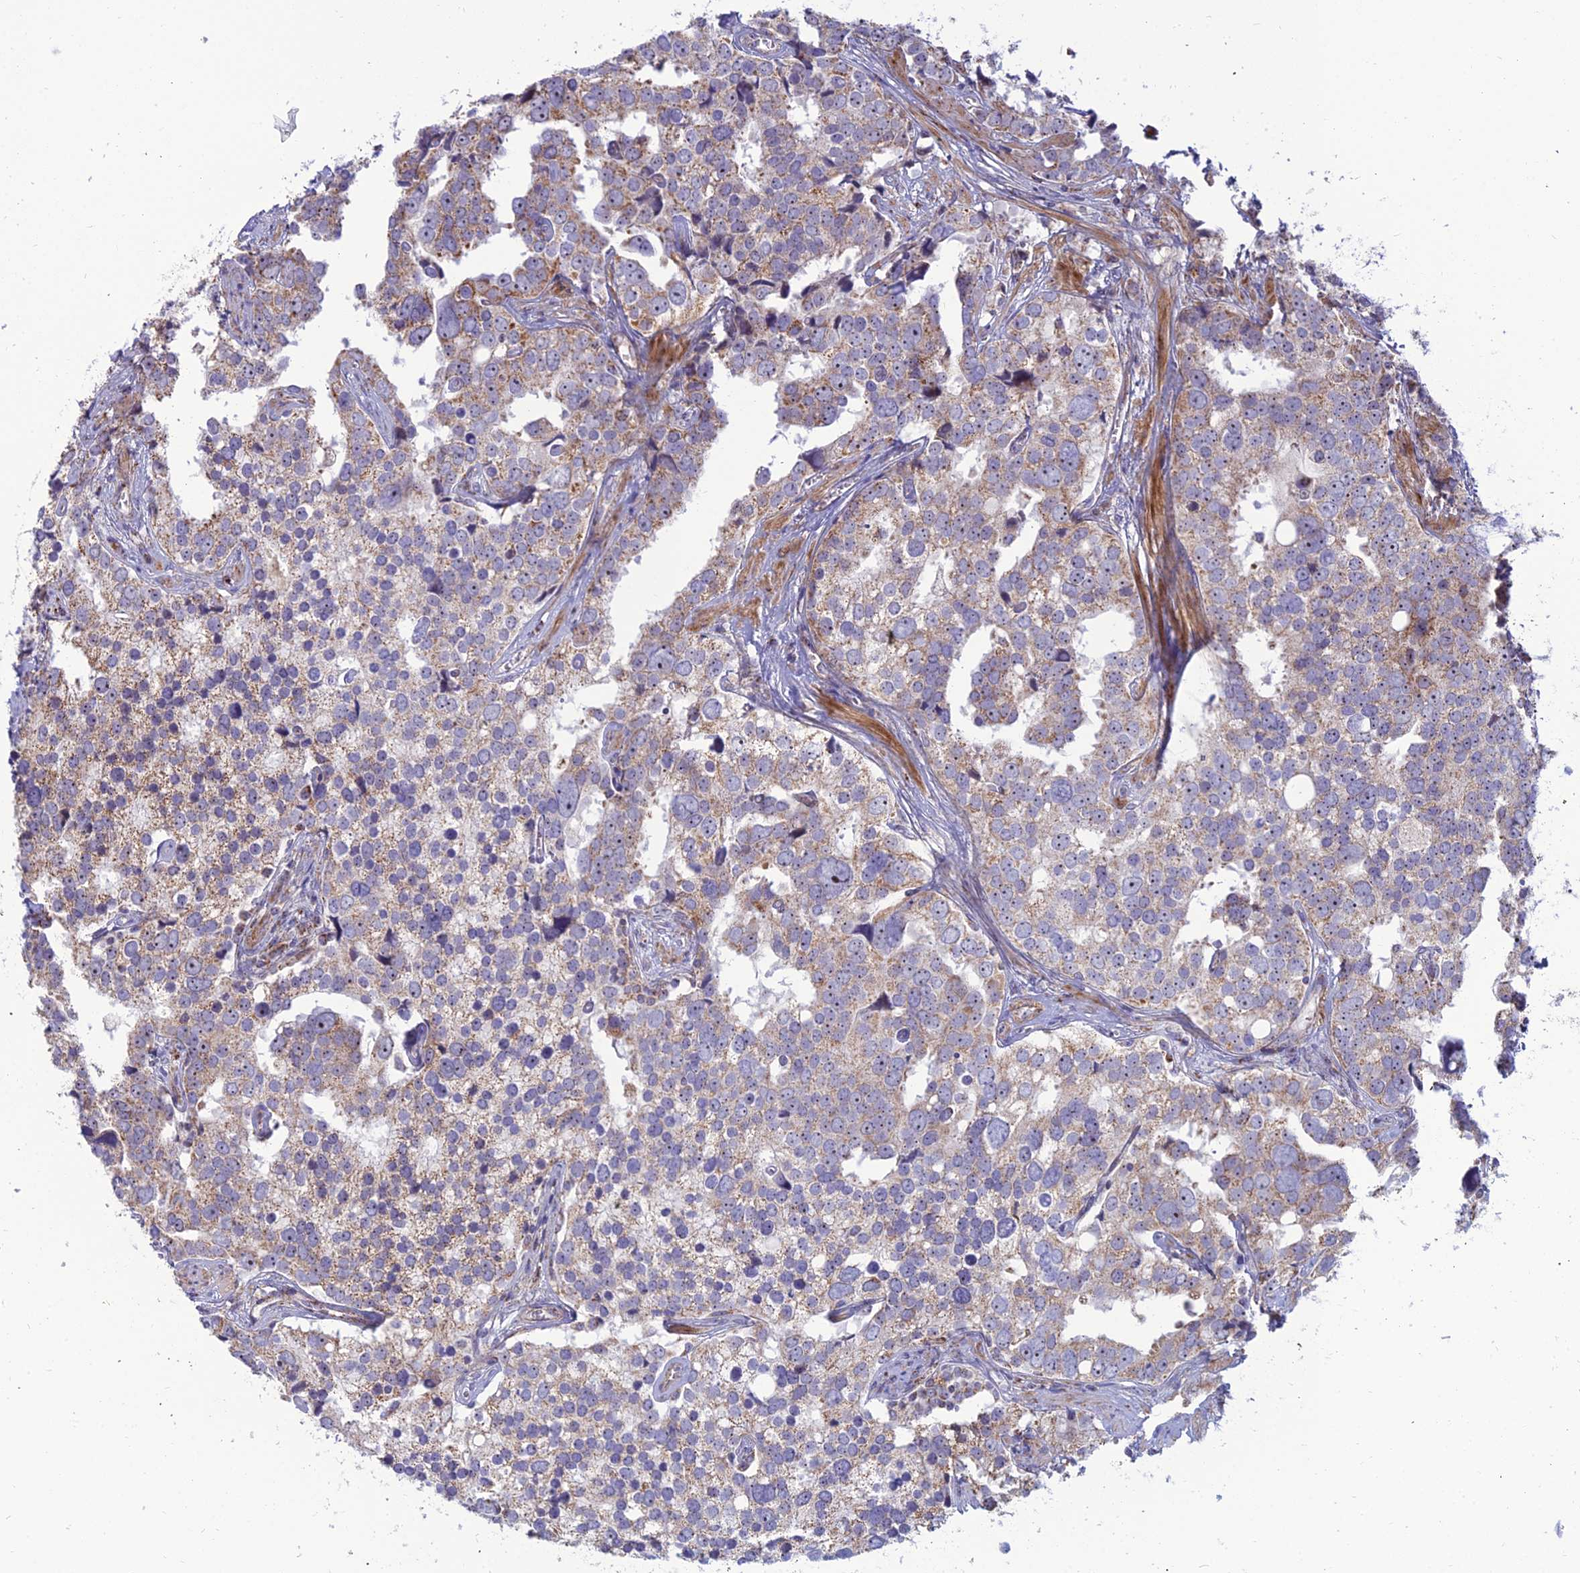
{"staining": {"intensity": "moderate", "quantity": "25%-75%", "location": "cytoplasmic/membranous"}, "tissue": "prostate cancer", "cell_type": "Tumor cells", "image_type": "cancer", "snomed": [{"axis": "morphology", "description": "Adenocarcinoma, High grade"}, {"axis": "topography", "description": "Prostate"}], "caption": "An image of human prostate cancer stained for a protein exhibits moderate cytoplasmic/membranous brown staining in tumor cells.", "gene": "SLC35F4", "patient": {"sex": "male", "age": 71}}